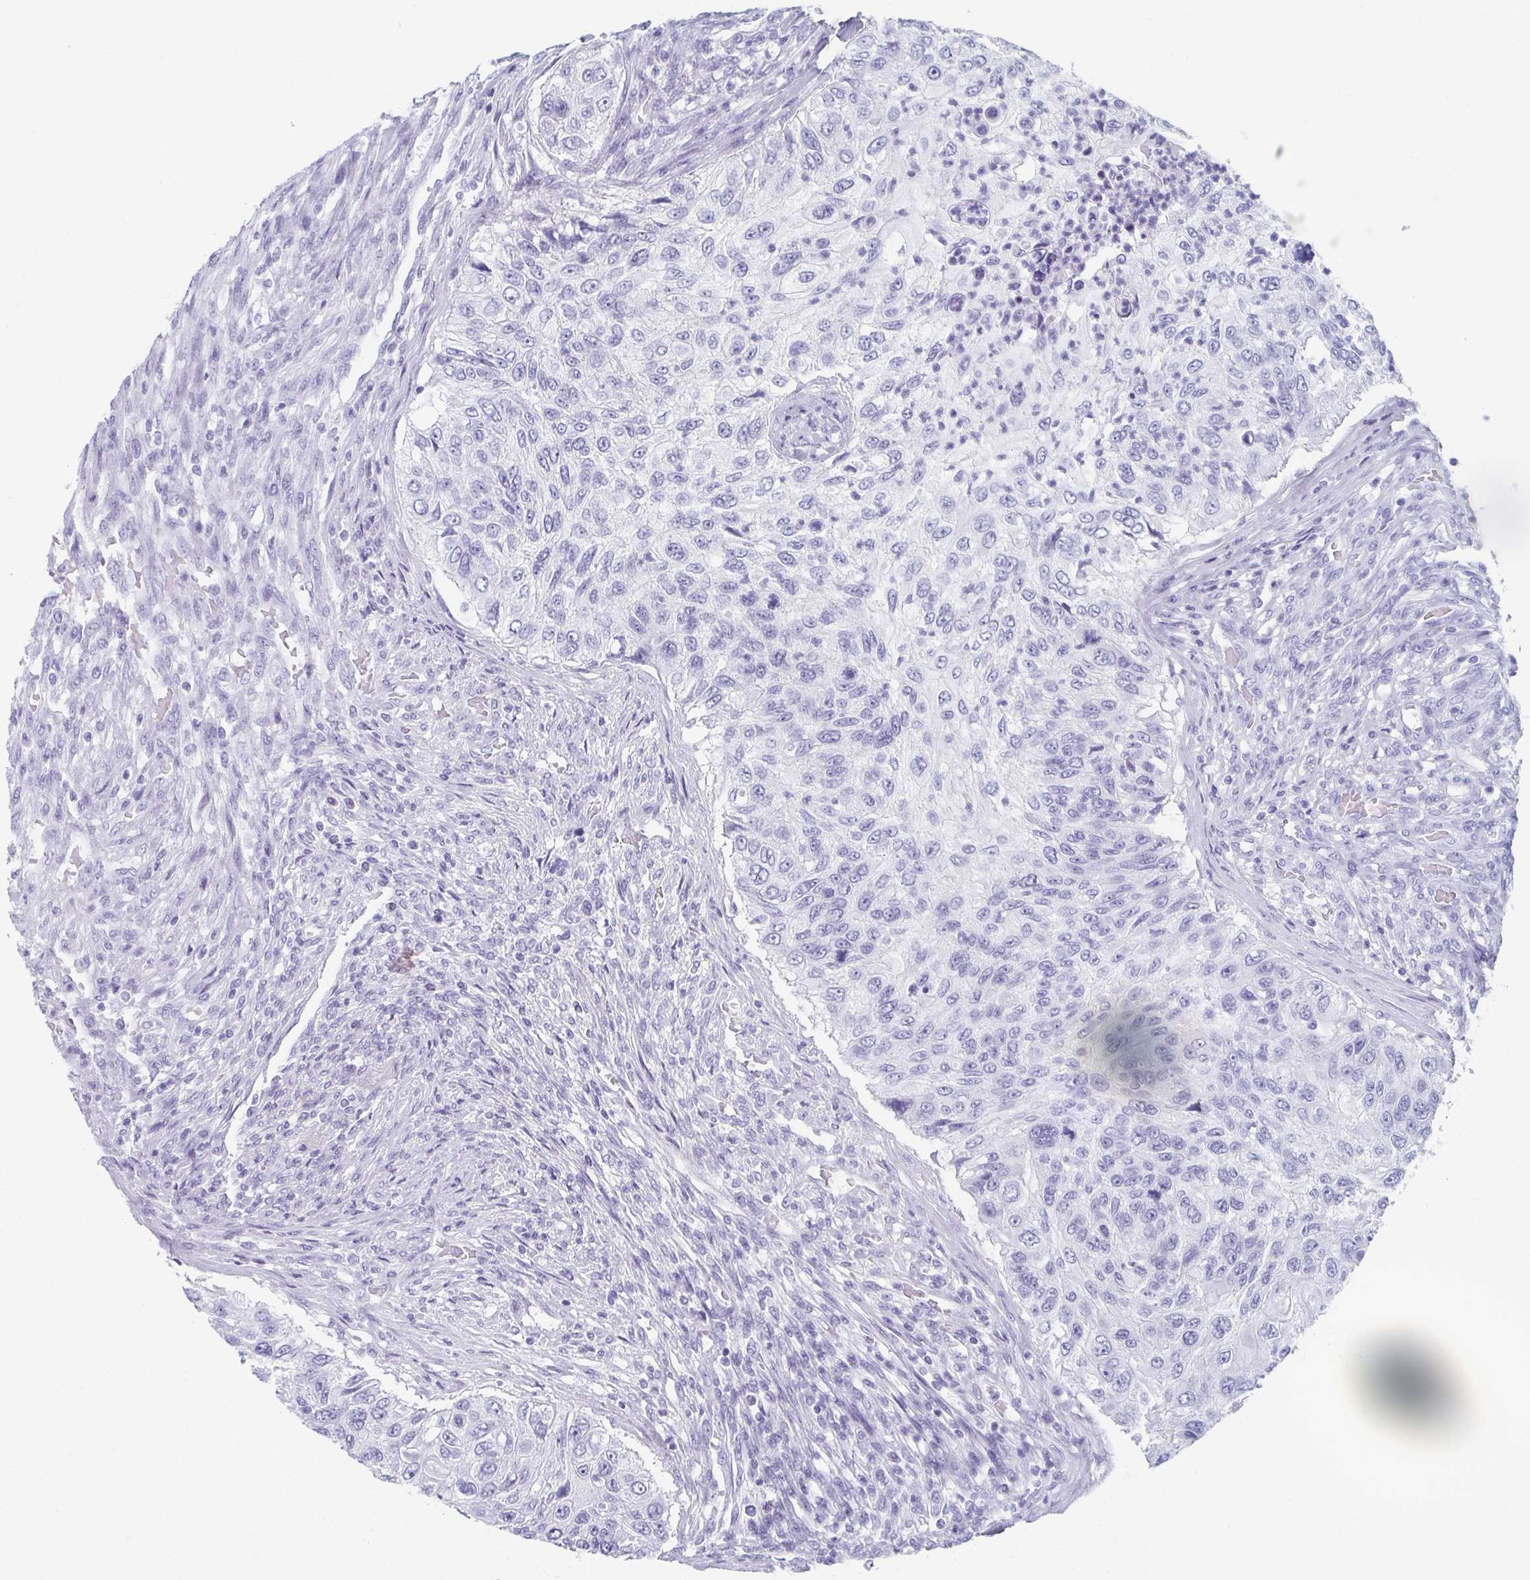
{"staining": {"intensity": "negative", "quantity": "none", "location": "none"}, "tissue": "urothelial cancer", "cell_type": "Tumor cells", "image_type": "cancer", "snomed": [{"axis": "morphology", "description": "Urothelial carcinoma, High grade"}, {"axis": "topography", "description": "Urinary bladder"}], "caption": "Immunohistochemistry of urothelial cancer exhibits no expression in tumor cells.", "gene": "GHRL", "patient": {"sex": "female", "age": 60}}